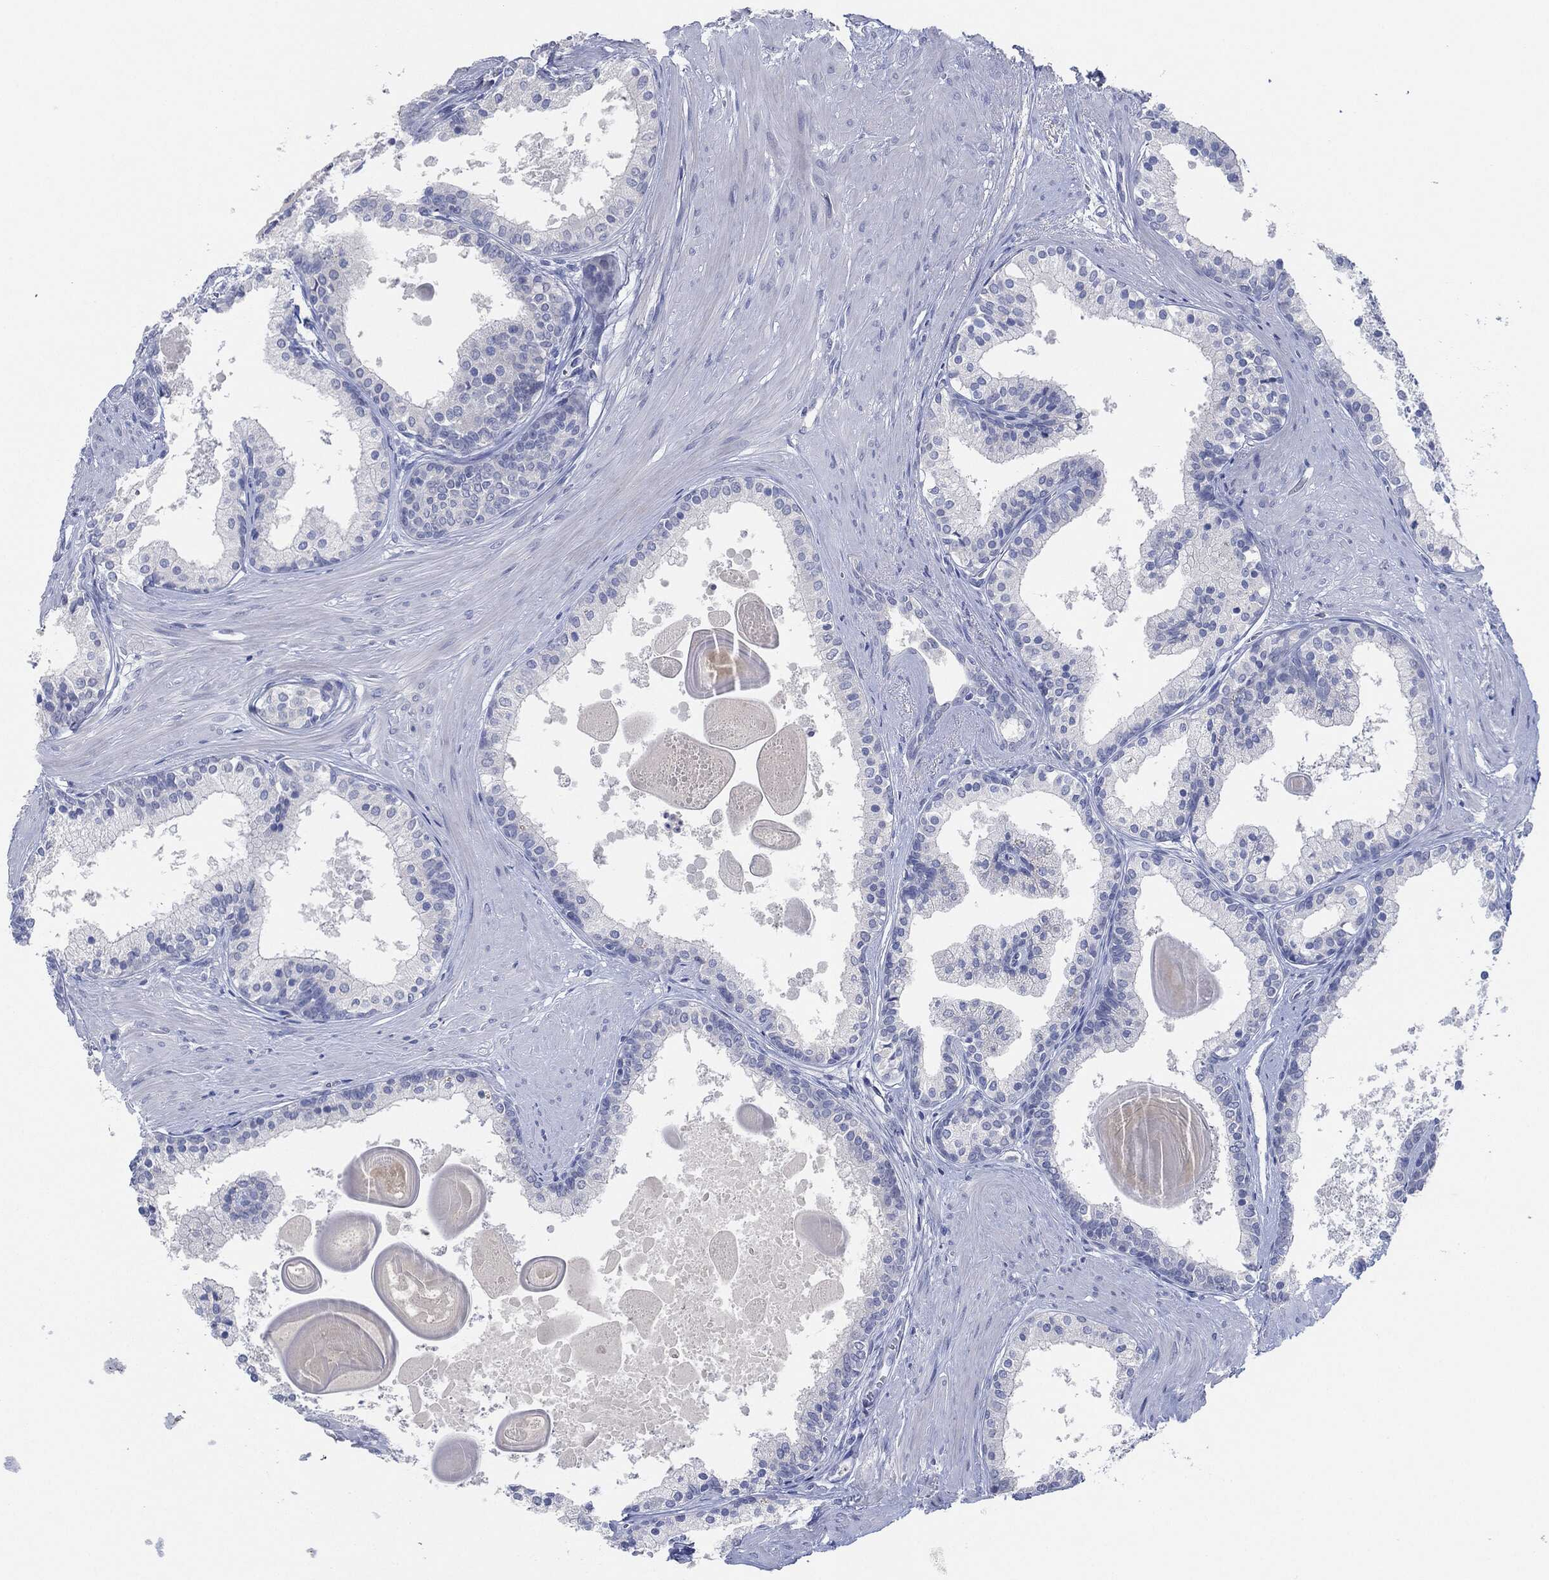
{"staining": {"intensity": "negative", "quantity": "none", "location": "none"}, "tissue": "prostate", "cell_type": "Glandular cells", "image_type": "normal", "snomed": [{"axis": "morphology", "description": "Normal tissue, NOS"}, {"axis": "topography", "description": "Prostate"}], "caption": "Human prostate stained for a protein using immunohistochemistry exhibits no staining in glandular cells.", "gene": "AFP", "patient": {"sex": "male", "age": 61}}